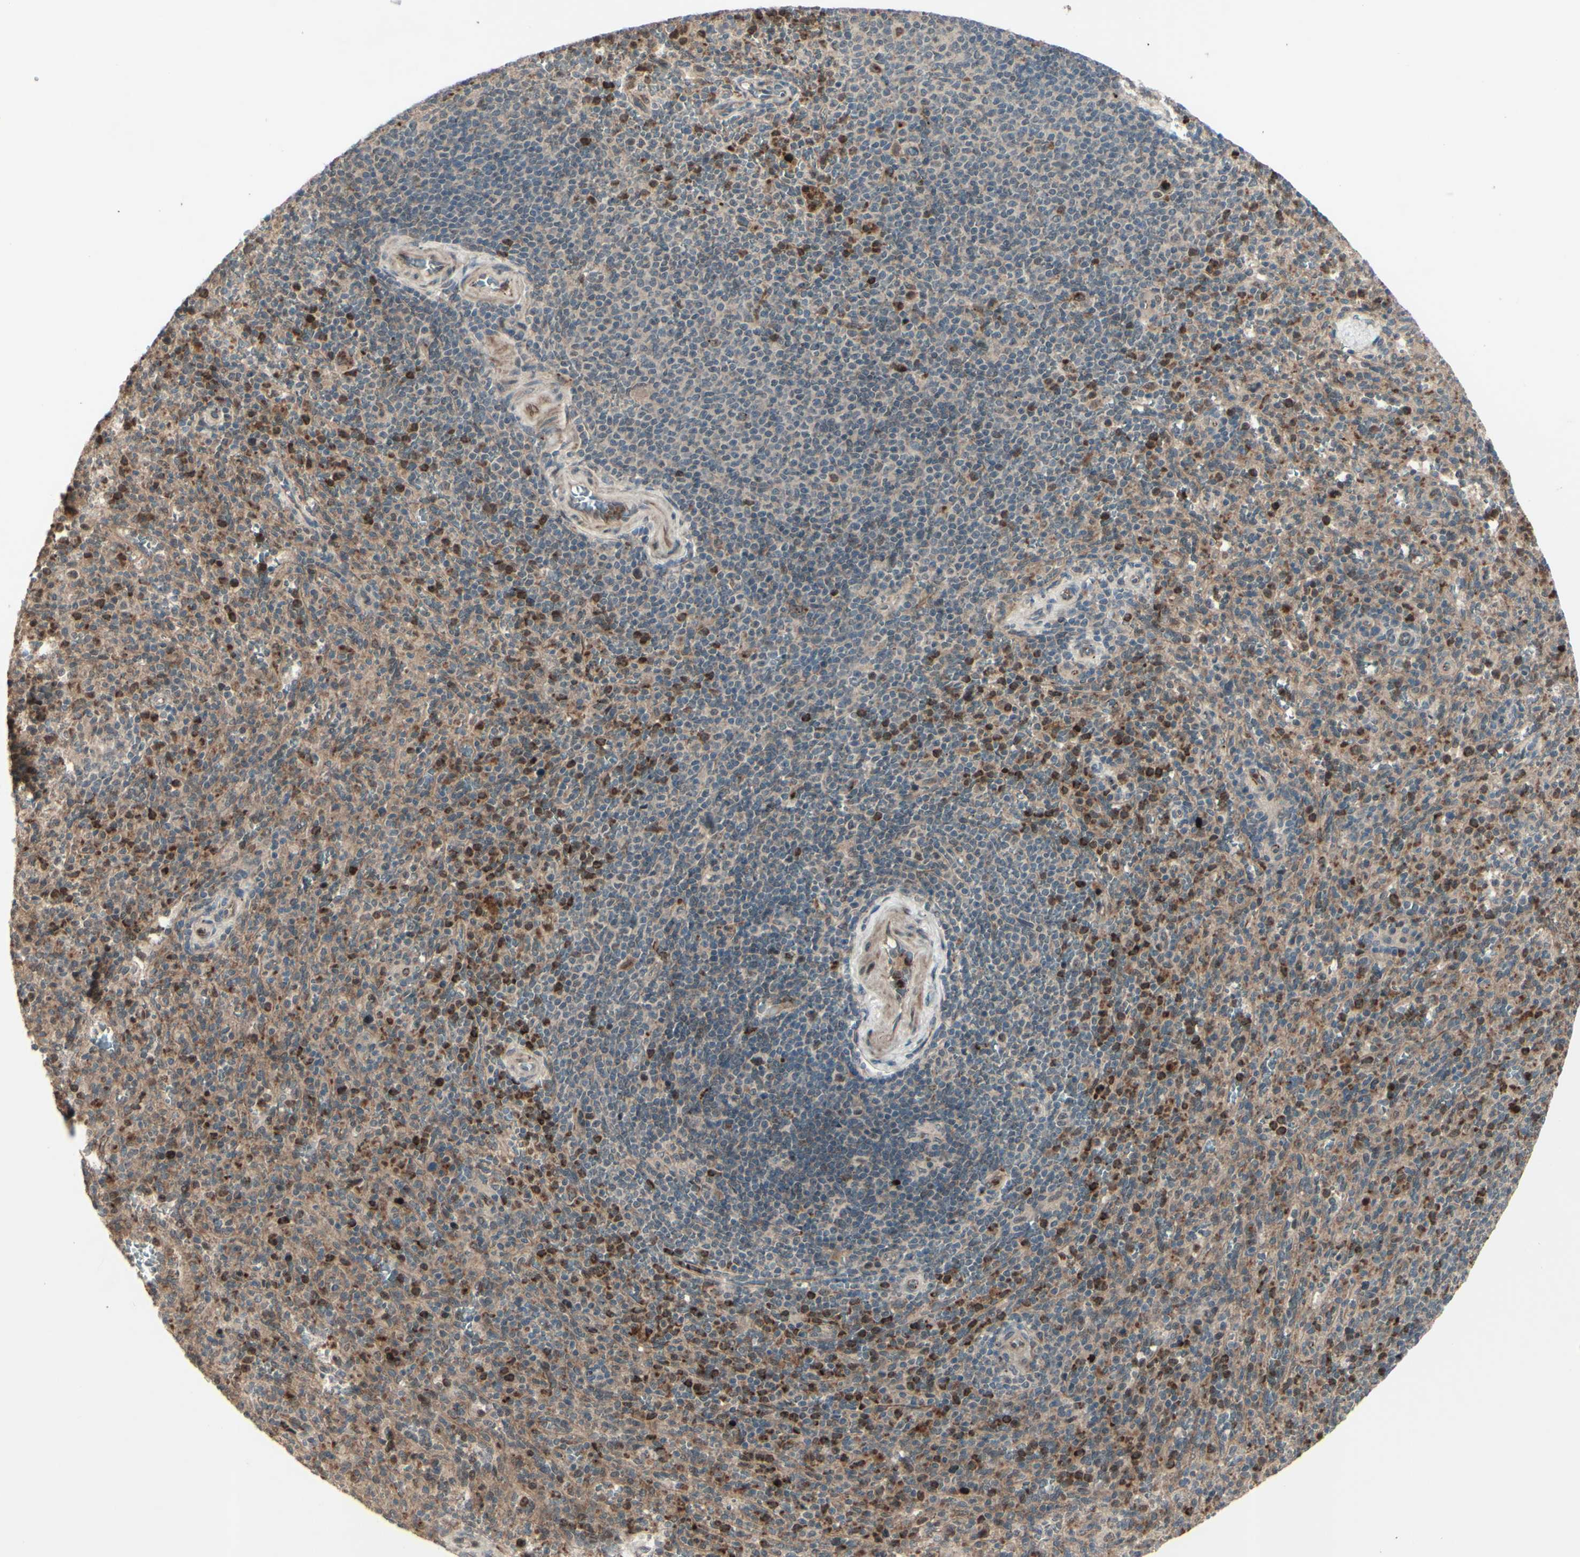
{"staining": {"intensity": "strong", "quantity": "<25%", "location": "cytoplasmic/membranous"}, "tissue": "spleen", "cell_type": "Cells in red pulp", "image_type": "normal", "snomed": [{"axis": "morphology", "description": "Normal tissue, NOS"}, {"axis": "topography", "description": "Spleen"}], "caption": "This is a photomicrograph of immunohistochemistry (IHC) staining of unremarkable spleen, which shows strong expression in the cytoplasmic/membranous of cells in red pulp.", "gene": "MLF2", "patient": {"sex": "male", "age": 36}}